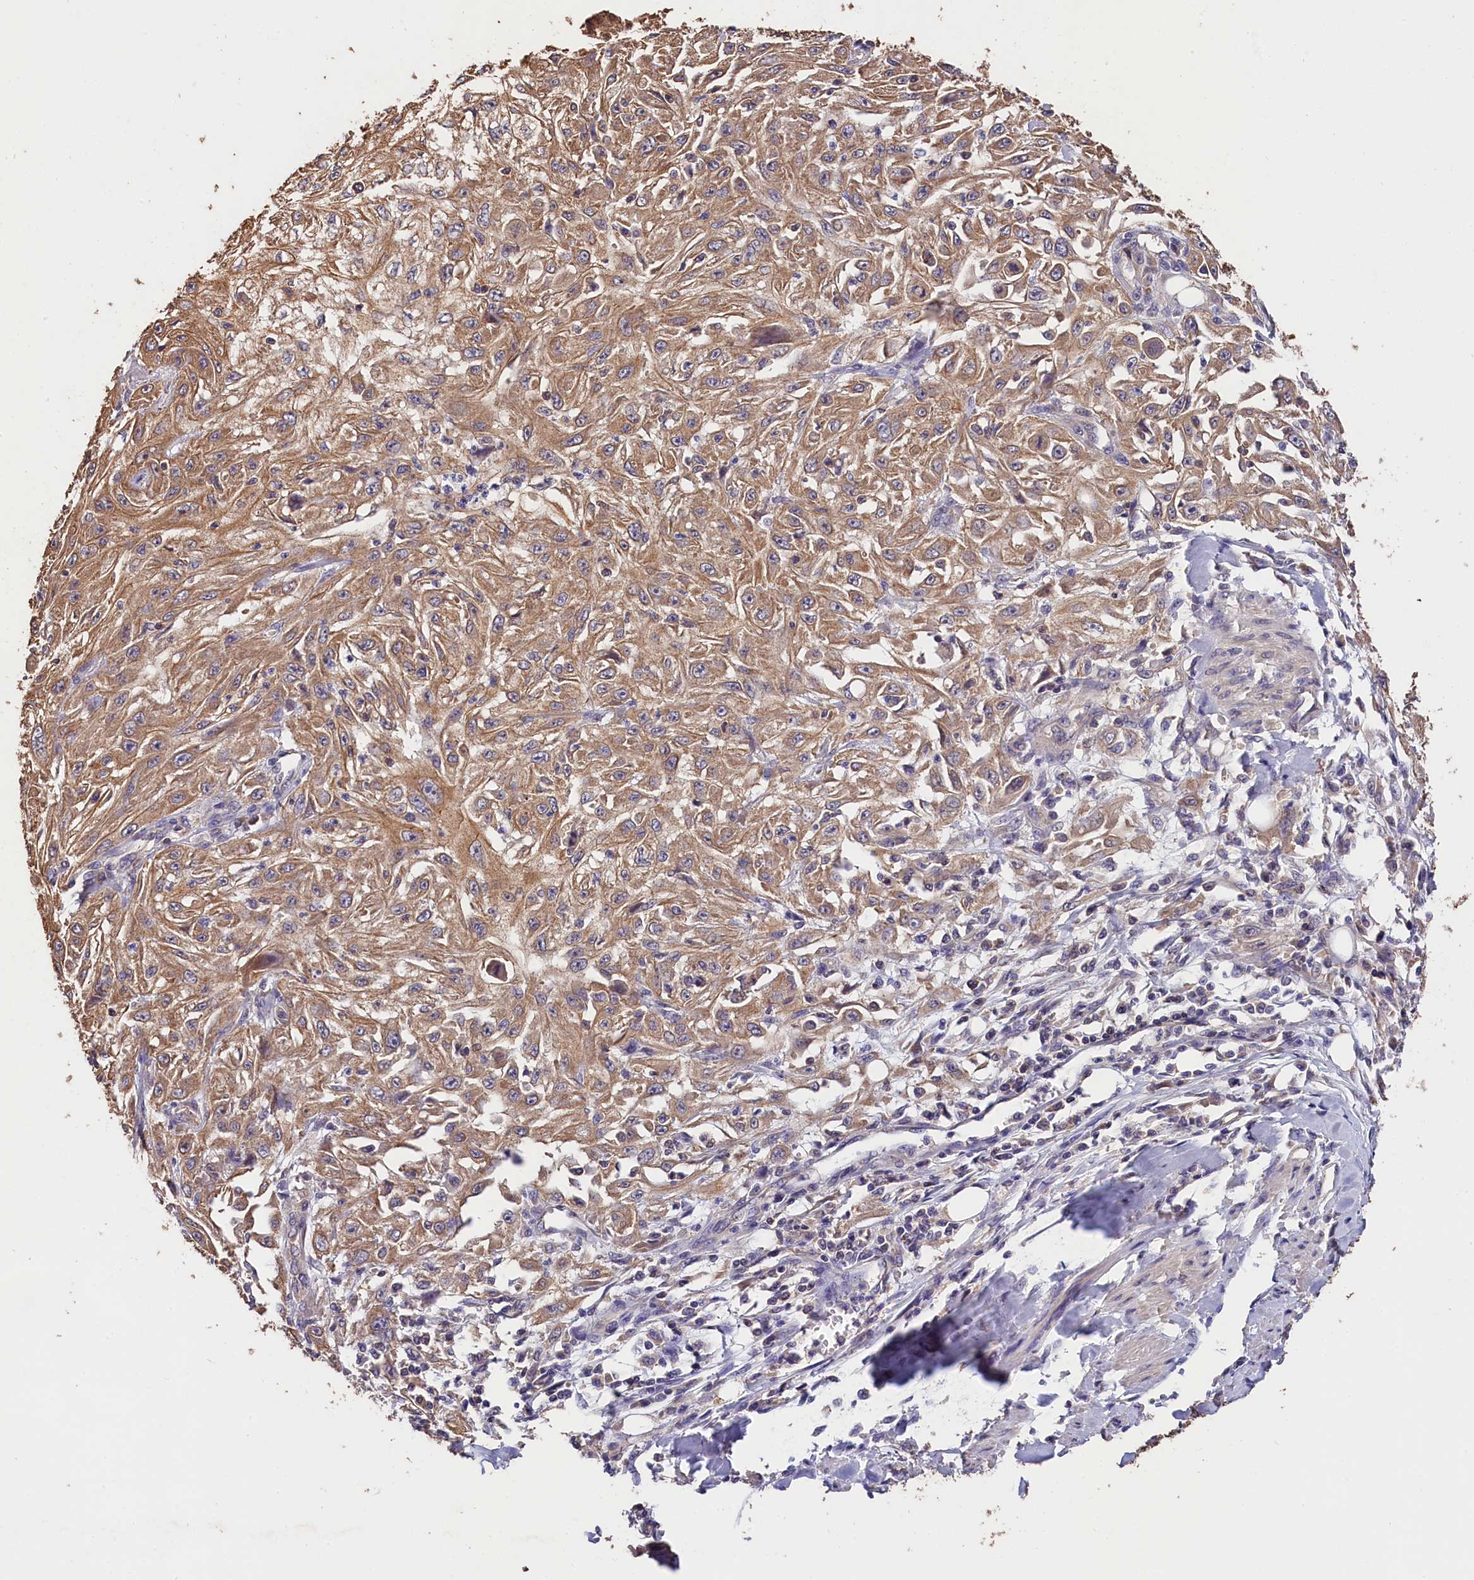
{"staining": {"intensity": "moderate", "quantity": ">75%", "location": "cytoplasmic/membranous"}, "tissue": "skin cancer", "cell_type": "Tumor cells", "image_type": "cancer", "snomed": [{"axis": "morphology", "description": "Squamous cell carcinoma, NOS"}, {"axis": "topography", "description": "Skin"}], "caption": "Immunohistochemistry (DAB) staining of human skin cancer (squamous cell carcinoma) exhibits moderate cytoplasmic/membranous protein positivity in approximately >75% of tumor cells.", "gene": "OAS3", "patient": {"sex": "male", "age": 75}}